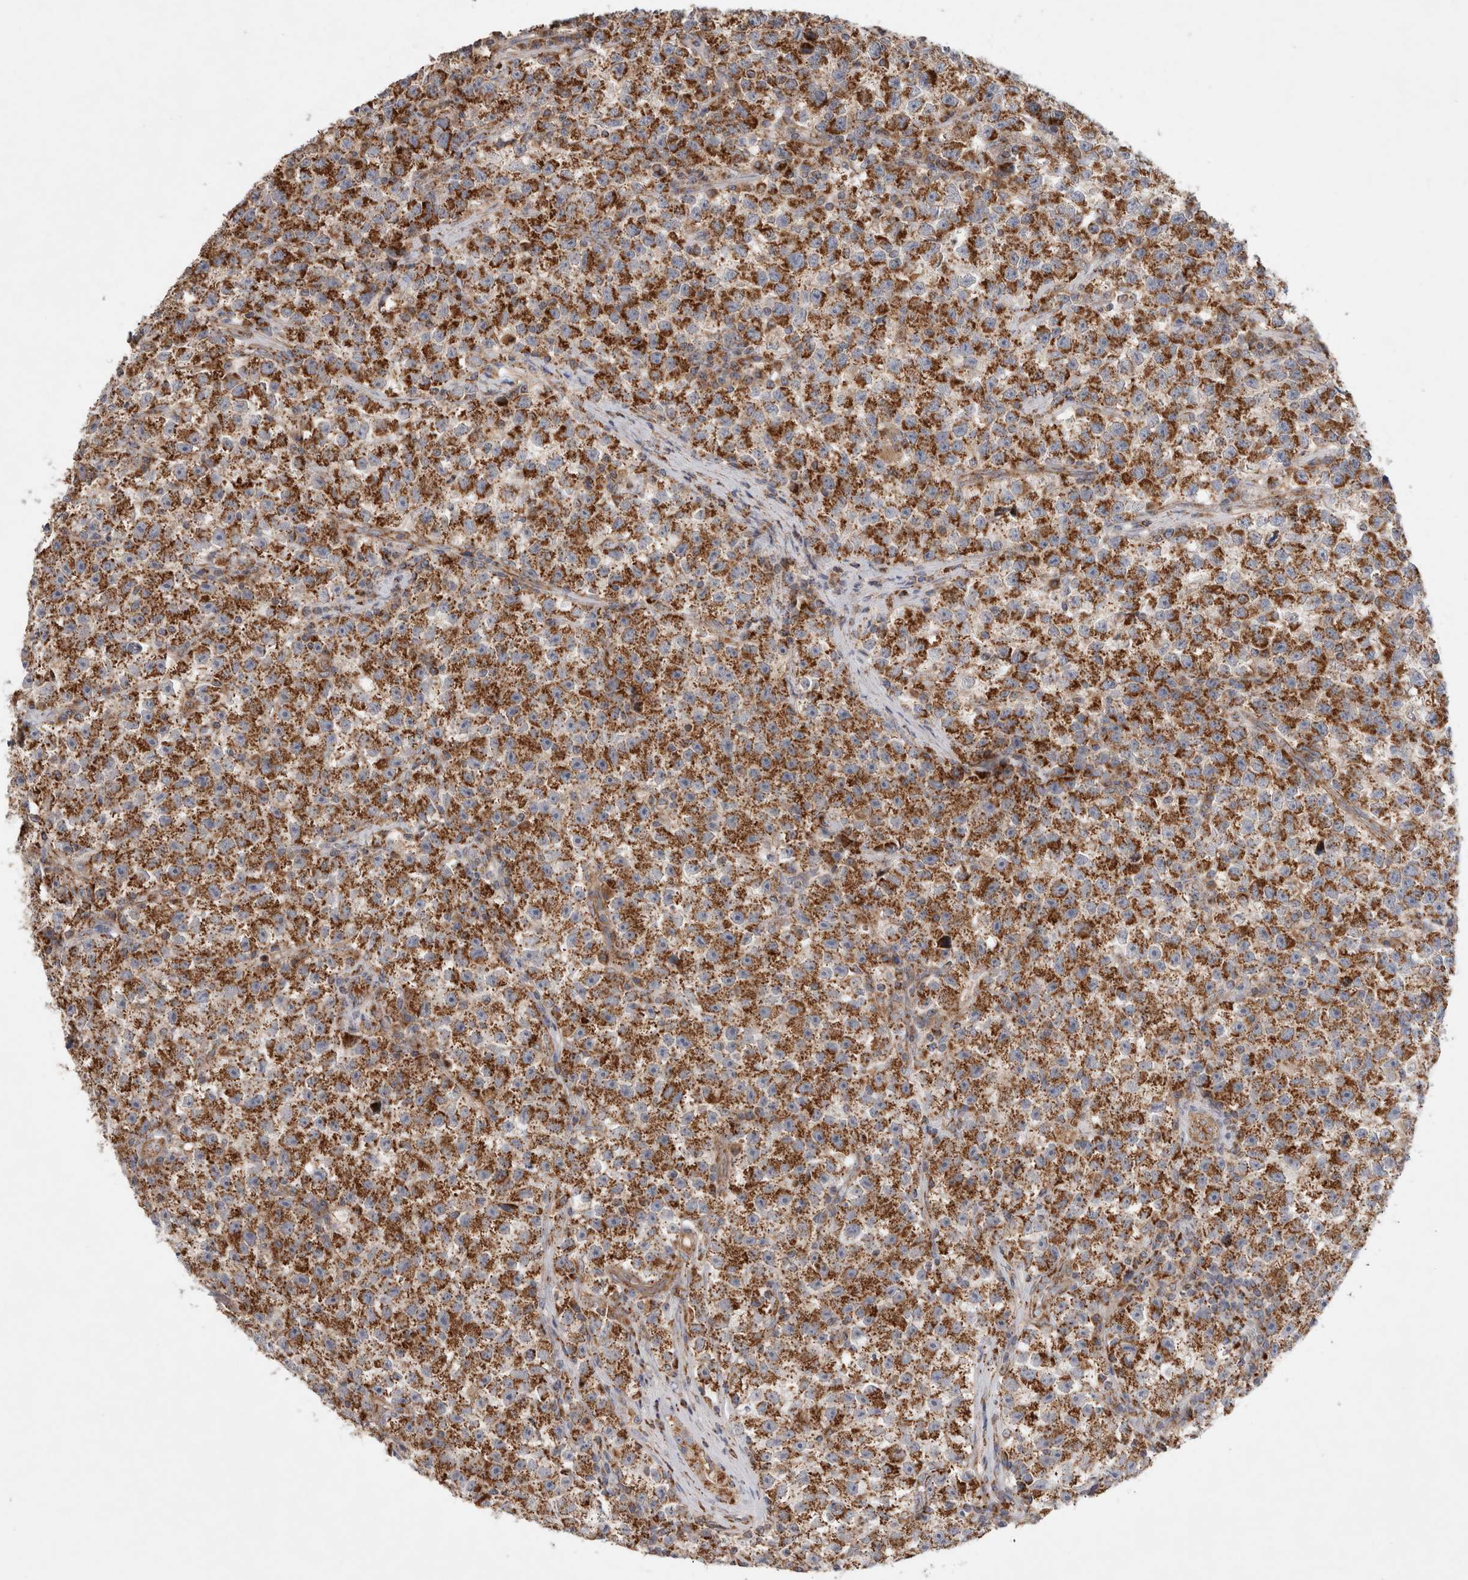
{"staining": {"intensity": "strong", "quantity": ">75%", "location": "cytoplasmic/membranous"}, "tissue": "testis cancer", "cell_type": "Tumor cells", "image_type": "cancer", "snomed": [{"axis": "morphology", "description": "Seminoma, NOS"}, {"axis": "topography", "description": "Testis"}], "caption": "Testis cancer tissue reveals strong cytoplasmic/membranous staining in approximately >75% of tumor cells, visualized by immunohistochemistry.", "gene": "MRPS28", "patient": {"sex": "male", "age": 22}}